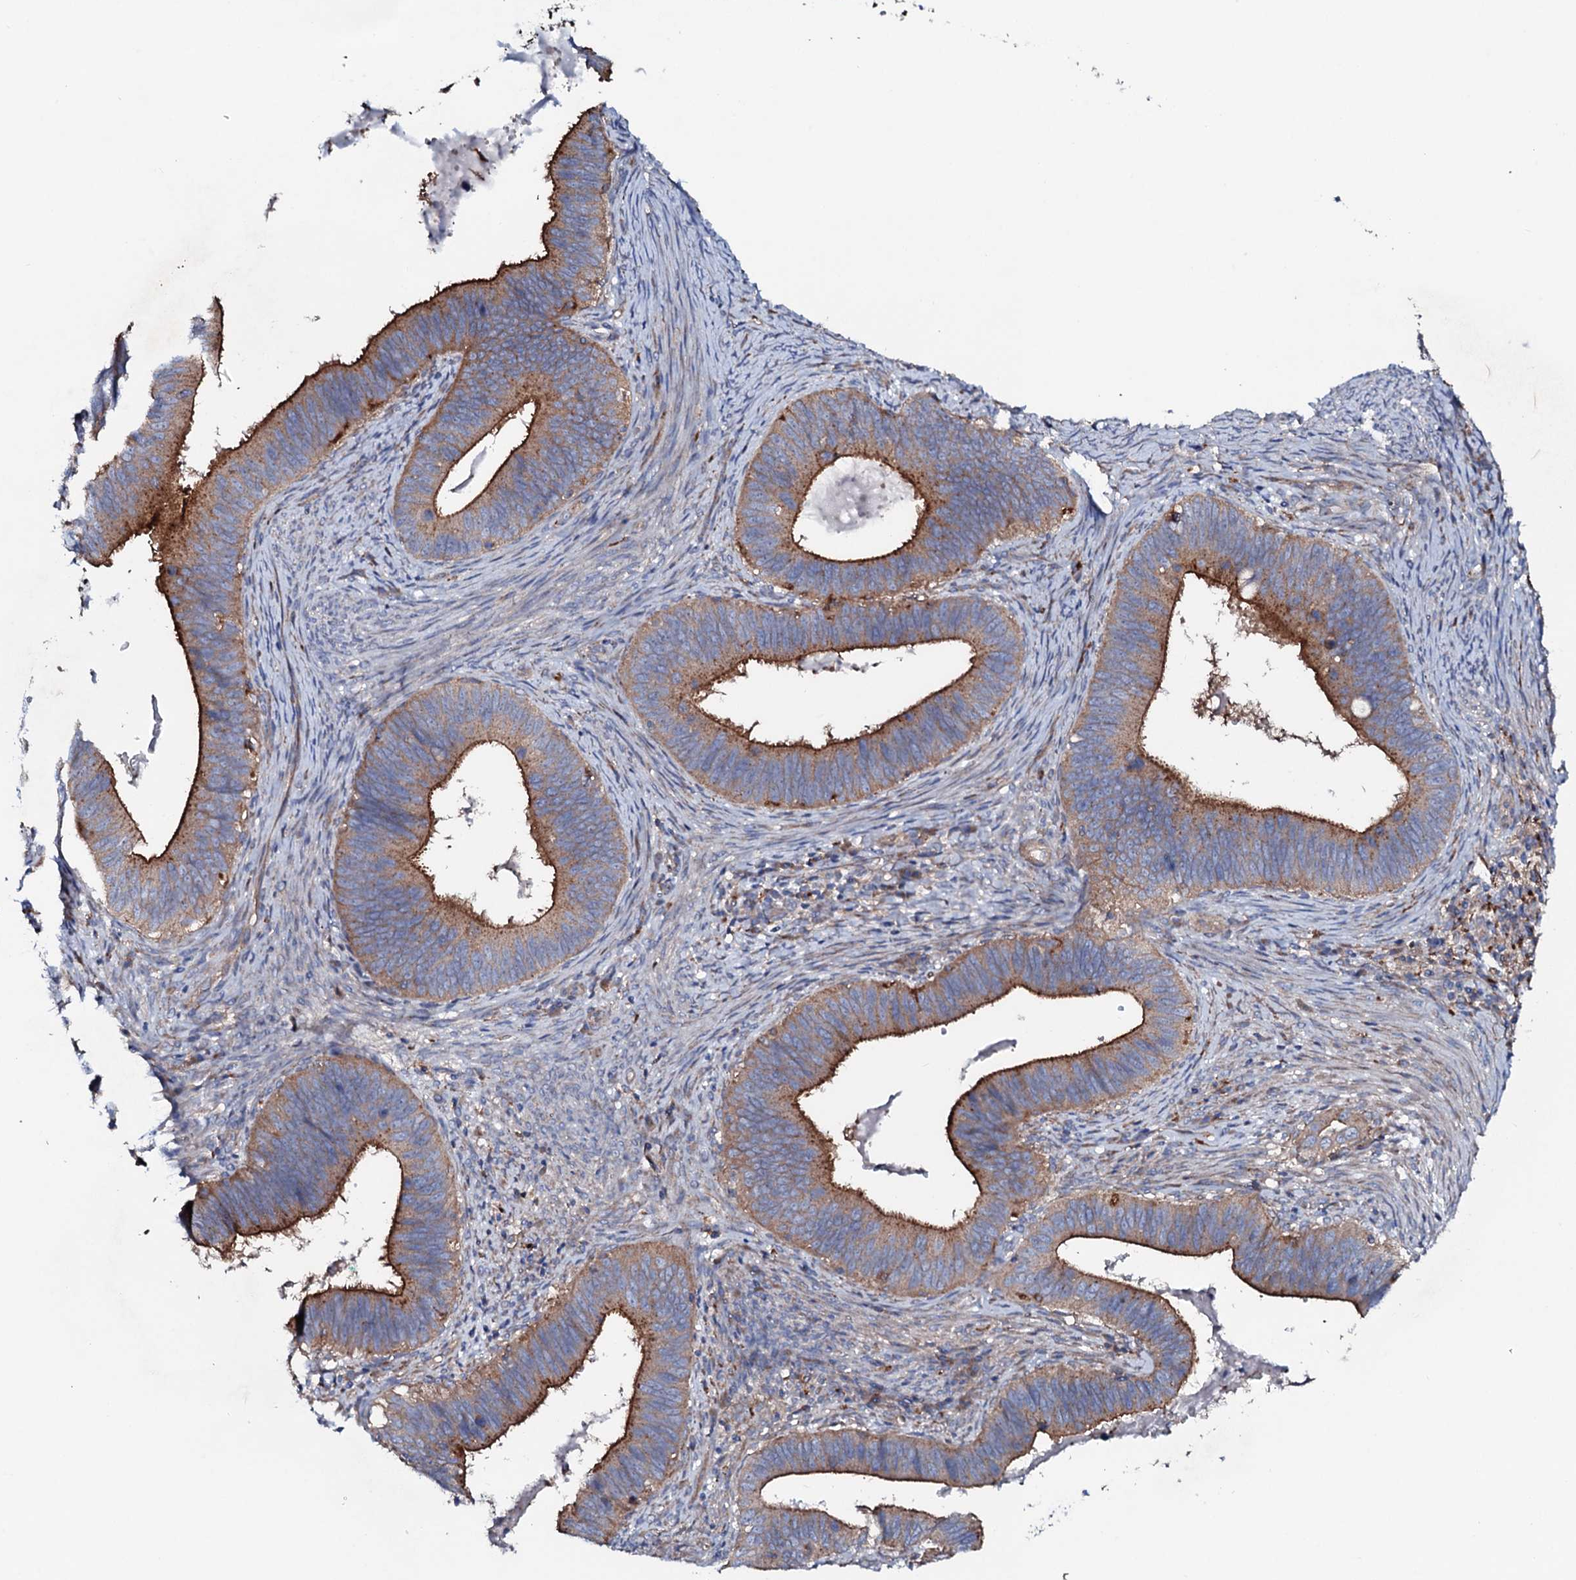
{"staining": {"intensity": "strong", "quantity": ">75%", "location": "cytoplasmic/membranous"}, "tissue": "cervical cancer", "cell_type": "Tumor cells", "image_type": "cancer", "snomed": [{"axis": "morphology", "description": "Adenocarcinoma, NOS"}, {"axis": "topography", "description": "Cervix"}], "caption": "Approximately >75% of tumor cells in human adenocarcinoma (cervical) show strong cytoplasmic/membranous protein staining as visualized by brown immunohistochemical staining.", "gene": "P2RX4", "patient": {"sex": "female", "age": 42}}